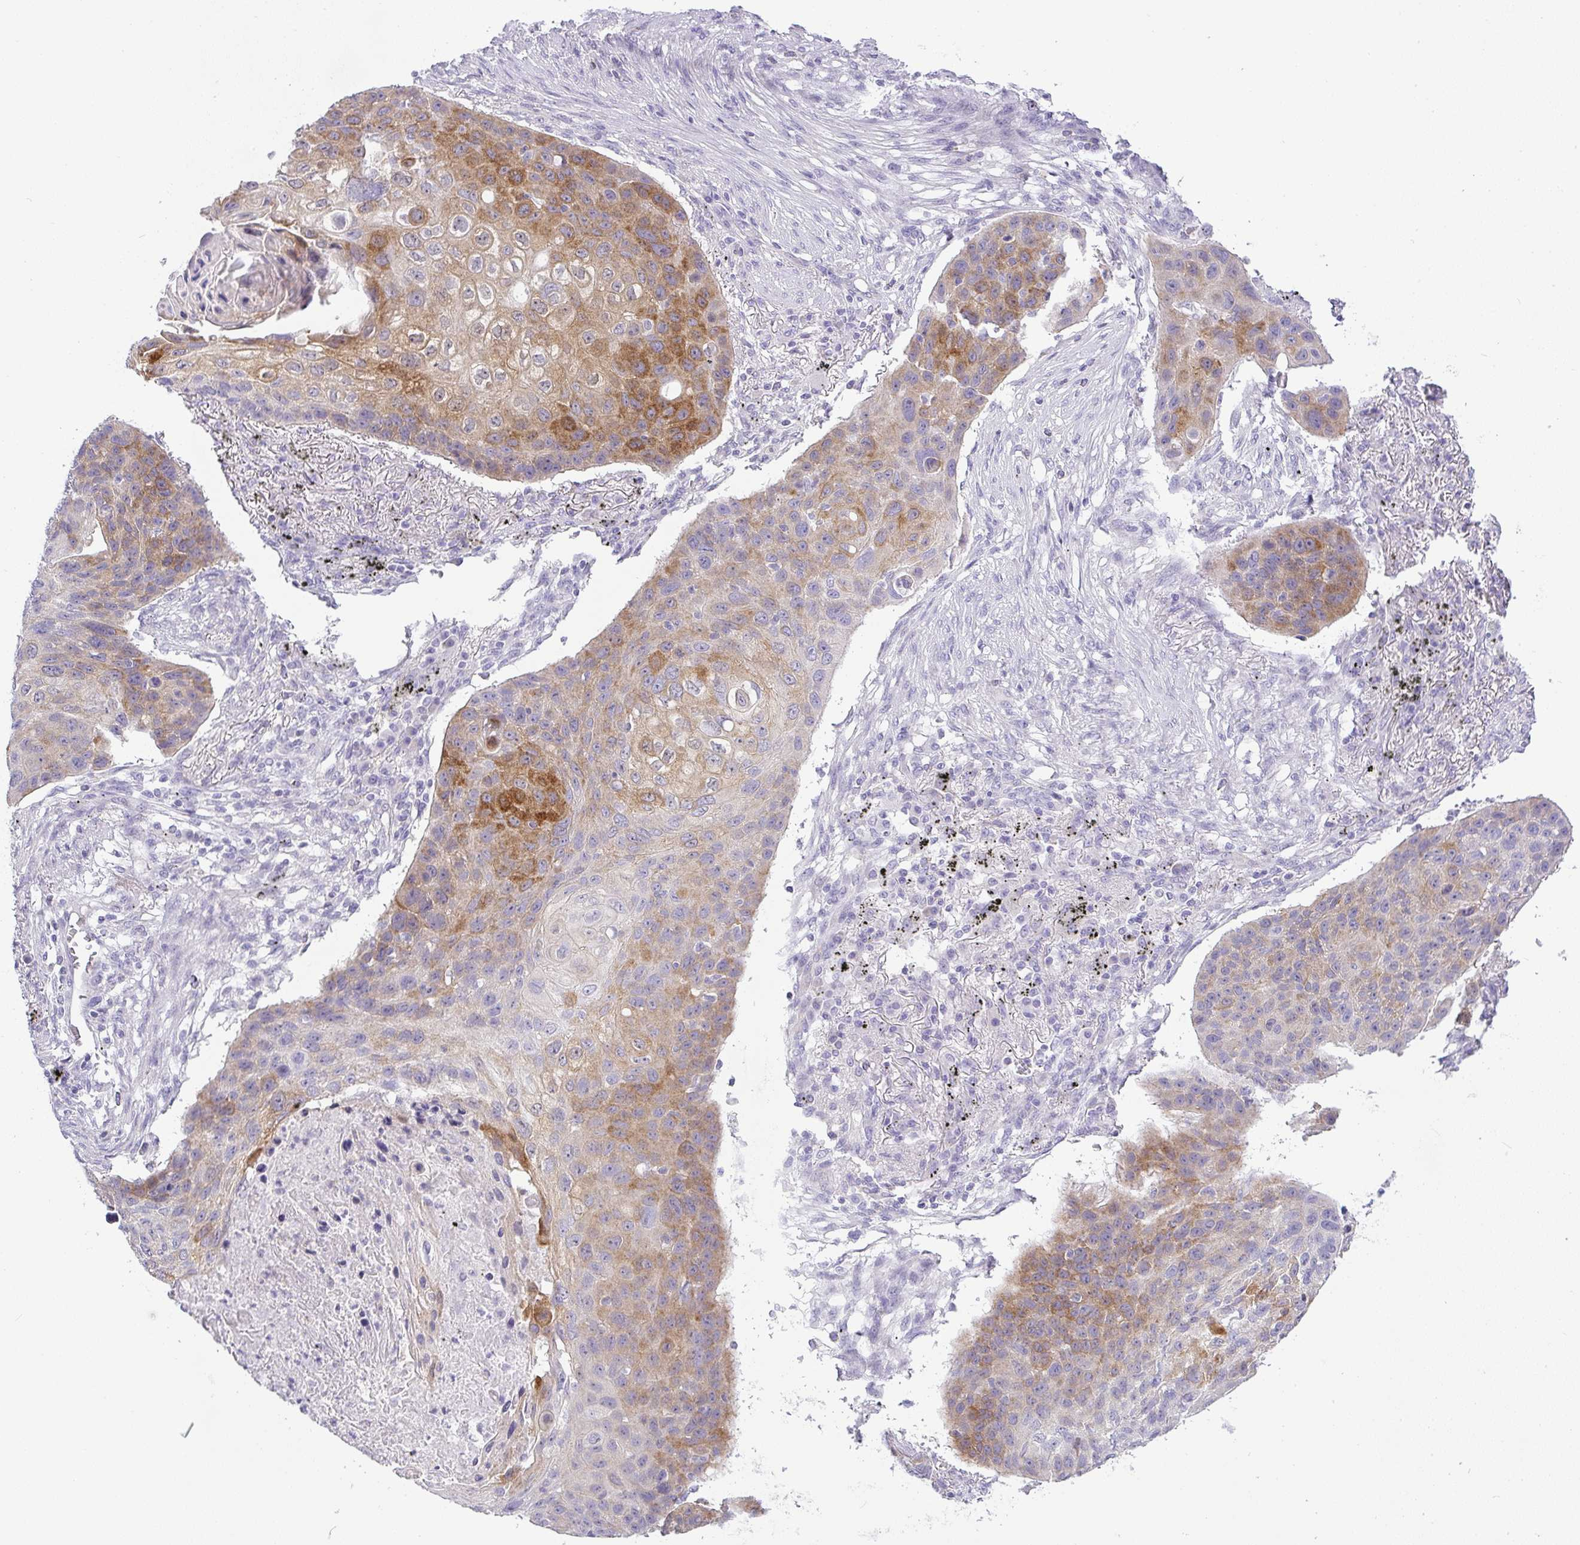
{"staining": {"intensity": "moderate", "quantity": "25%-75%", "location": "cytoplasmic/membranous"}, "tissue": "lung cancer", "cell_type": "Tumor cells", "image_type": "cancer", "snomed": [{"axis": "morphology", "description": "Squamous cell carcinoma, NOS"}, {"axis": "topography", "description": "Lung"}], "caption": "Tumor cells show medium levels of moderate cytoplasmic/membranous staining in about 25%-75% of cells in human lung cancer (squamous cell carcinoma). (DAB IHC with brightfield microscopy, high magnification).", "gene": "LIPE", "patient": {"sex": "female", "age": 63}}